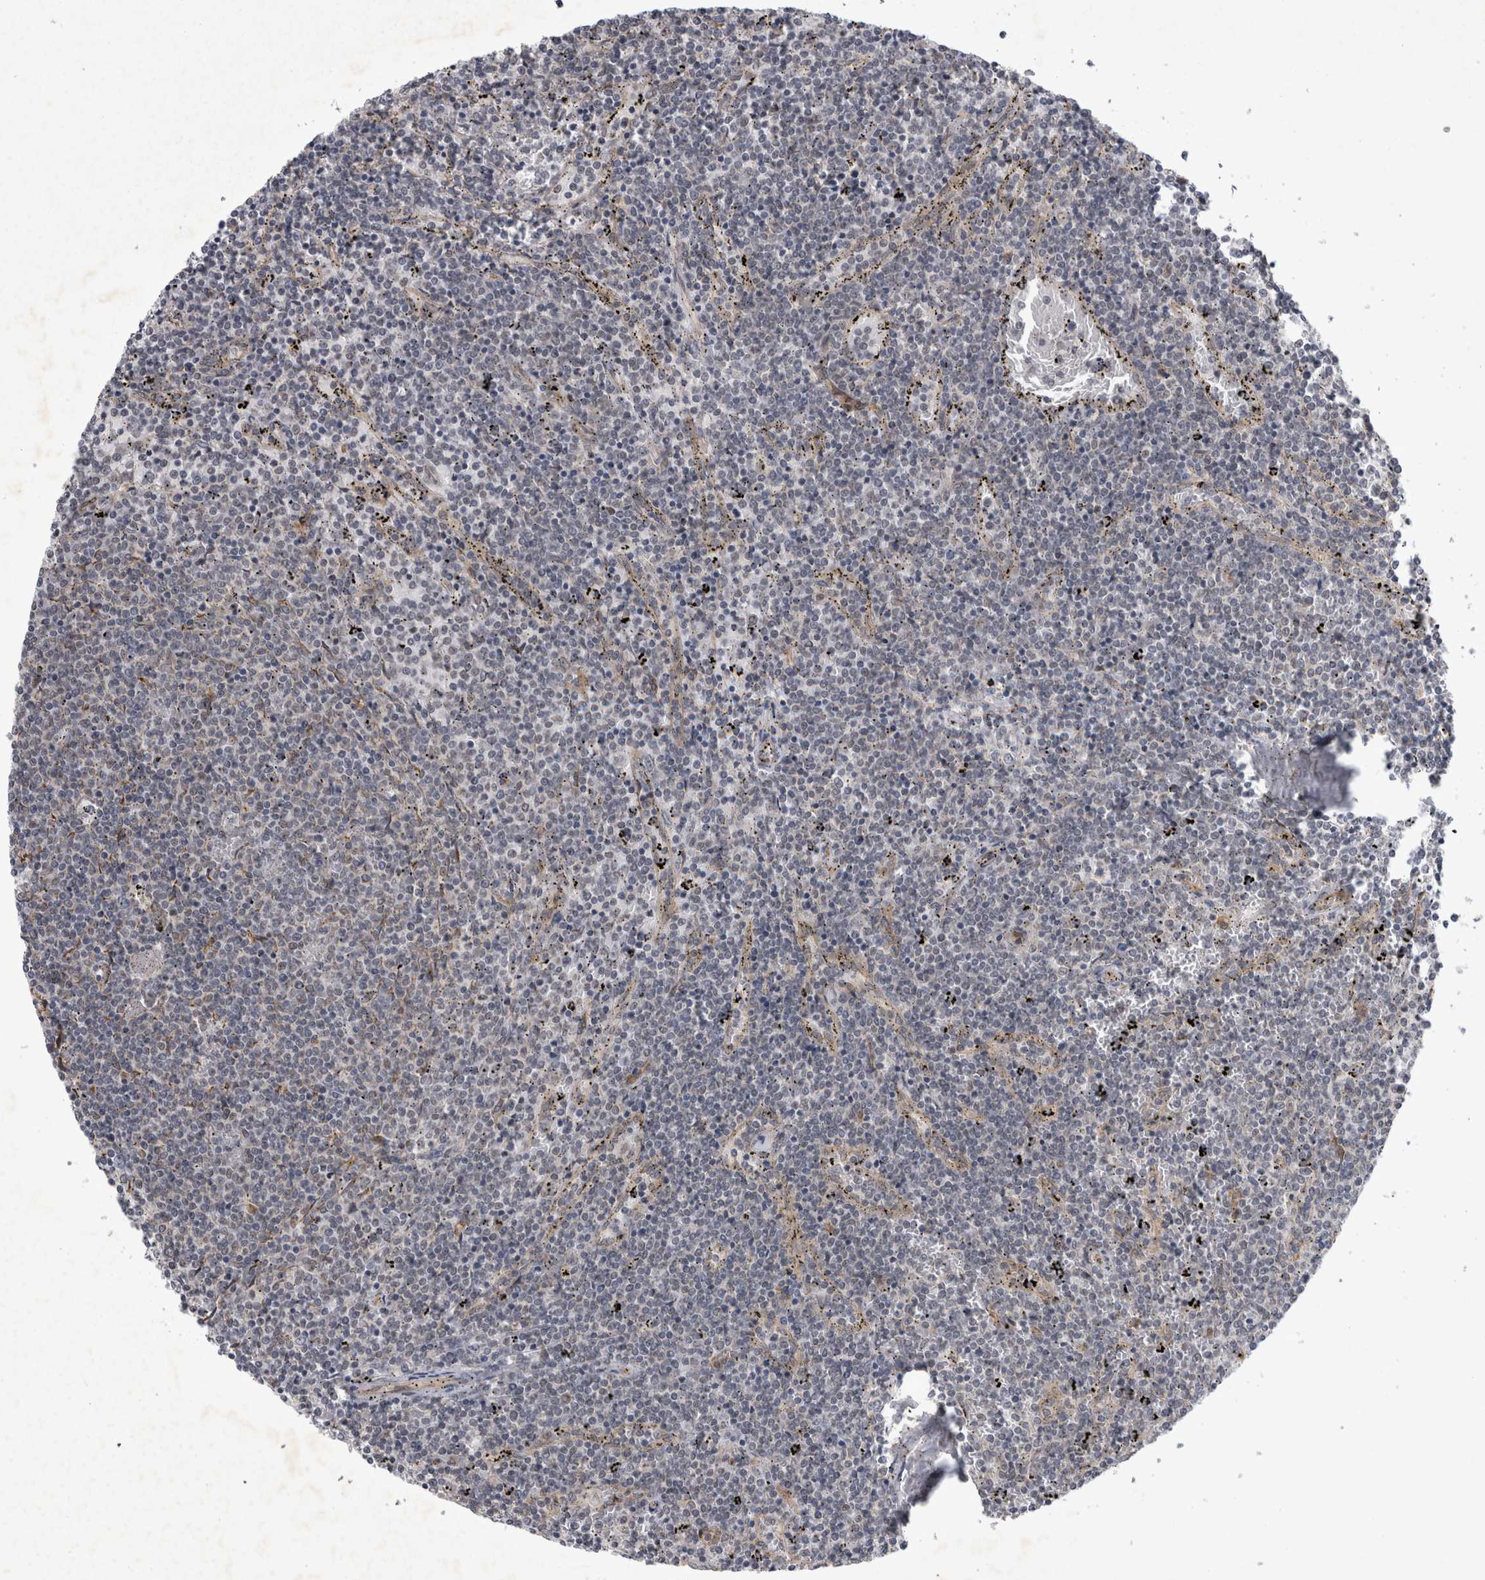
{"staining": {"intensity": "negative", "quantity": "none", "location": "none"}, "tissue": "lymphoma", "cell_type": "Tumor cells", "image_type": "cancer", "snomed": [{"axis": "morphology", "description": "Malignant lymphoma, non-Hodgkin's type, Low grade"}, {"axis": "topography", "description": "Spleen"}], "caption": "There is no significant staining in tumor cells of lymphoma.", "gene": "PARP11", "patient": {"sex": "female", "age": 50}}